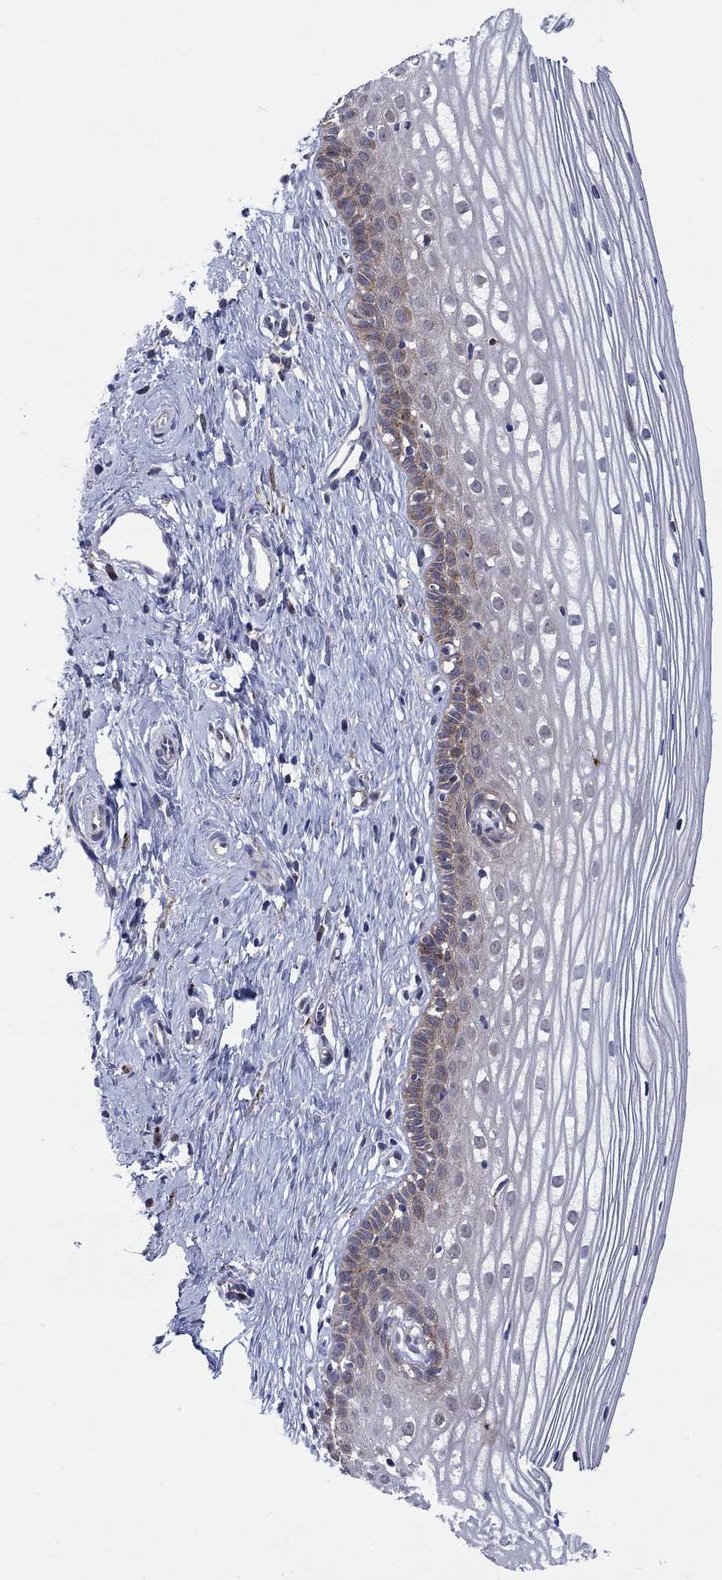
{"staining": {"intensity": "negative", "quantity": "none", "location": "none"}, "tissue": "cervix", "cell_type": "Glandular cells", "image_type": "normal", "snomed": [{"axis": "morphology", "description": "Normal tissue, NOS"}, {"axis": "topography", "description": "Cervix"}], "caption": "Micrograph shows no significant protein positivity in glandular cells of benign cervix. Brightfield microscopy of immunohistochemistry (IHC) stained with DAB (3,3'-diaminobenzidine) (brown) and hematoxylin (blue), captured at high magnification.", "gene": "SLC35F2", "patient": {"sex": "female", "age": 40}}